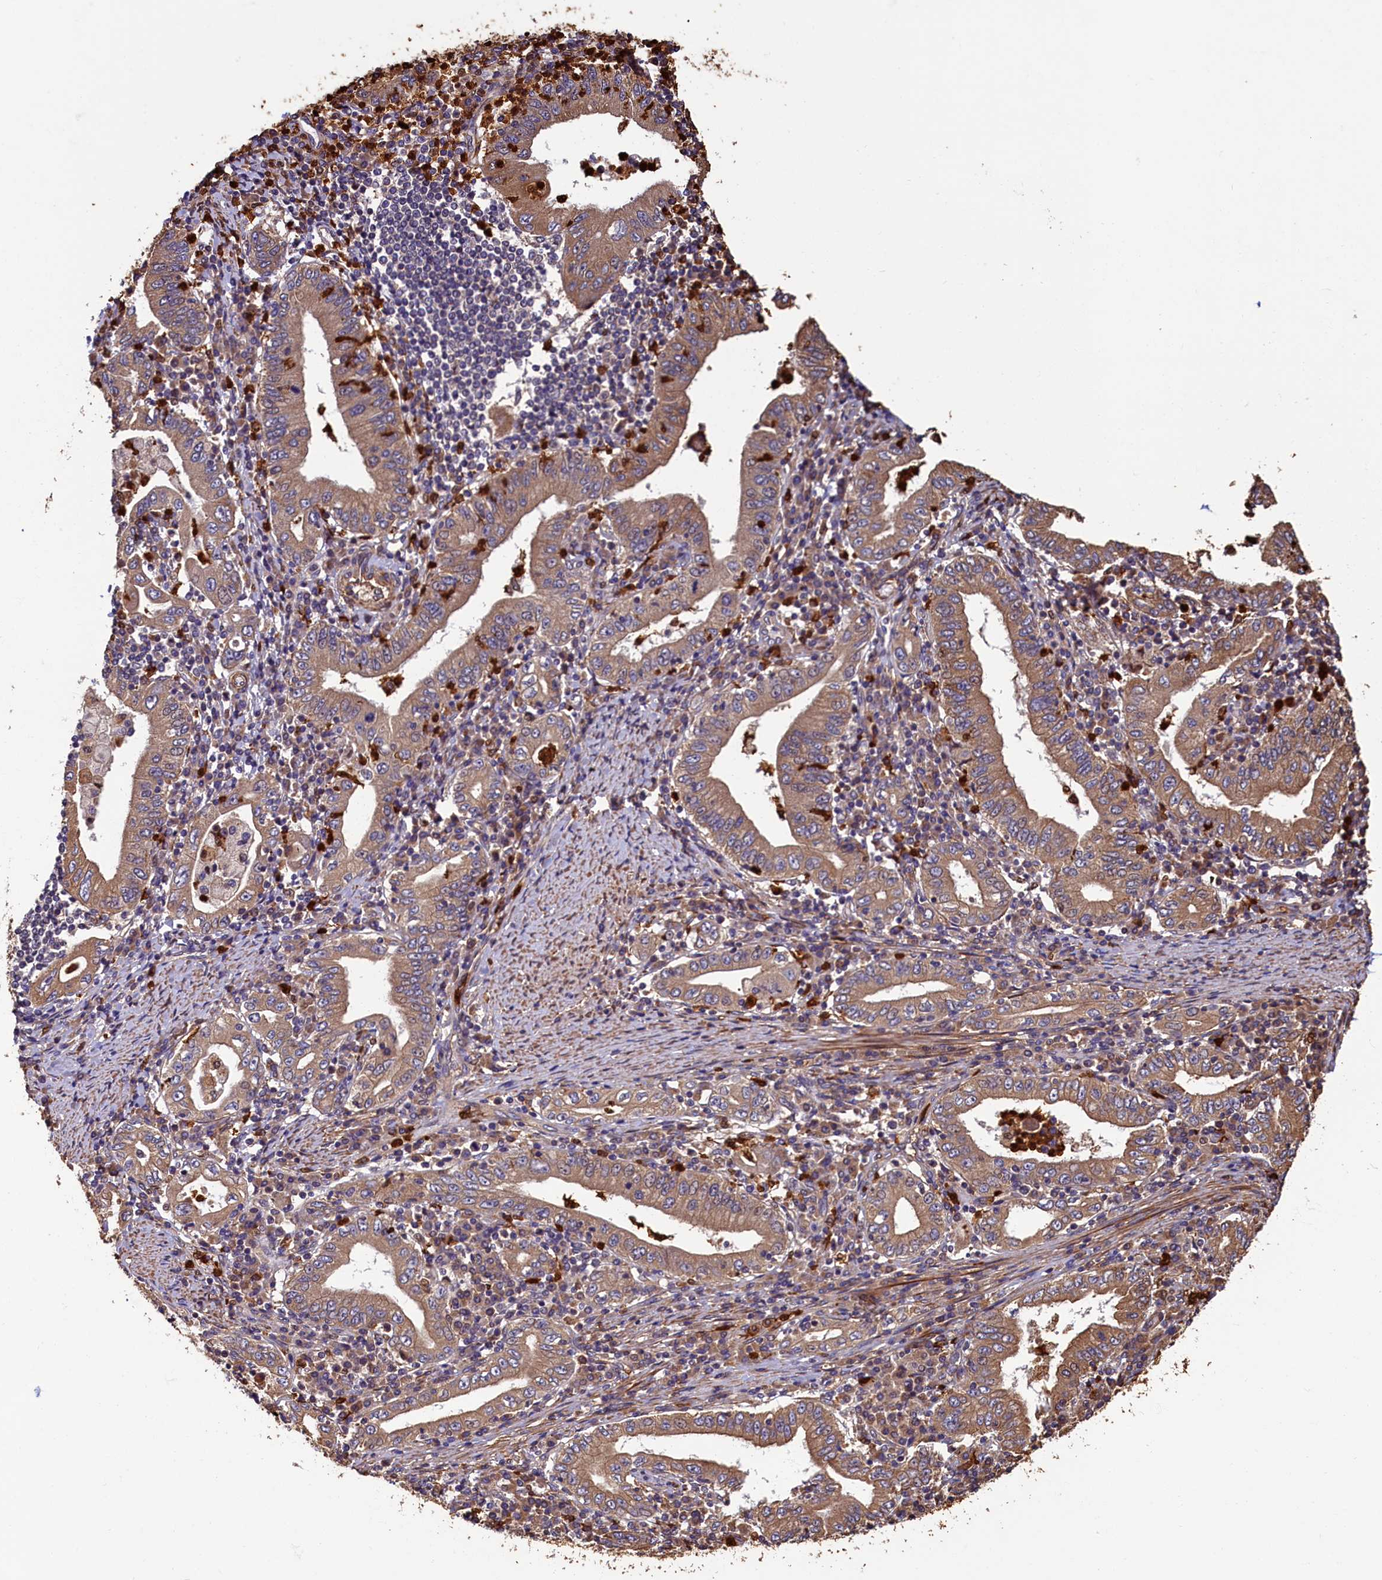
{"staining": {"intensity": "moderate", "quantity": ">75%", "location": "cytoplasmic/membranous"}, "tissue": "stomach cancer", "cell_type": "Tumor cells", "image_type": "cancer", "snomed": [{"axis": "morphology", "description": "Normal tissue, NOS"}, {"axis": "morphology", "description": "Adenocarcinoma, NOS"}, {"axis": "topography", "description": "Esophagus"}, {"axis": "topography", "description": "Stomach, upper"}, {"axis": "topography", "description": "Peripheral nerve tissue"}], "caption": "Adenocarcinoma (stomach) tissue reveals moderate cytoplasmic/membranous expression in approximately >75% of tumor cells The staining was performed using DAB to visualize the protein expression in brown, while the nuclei were stained in blue with hematoxylin (Magnification: 20x).", "gene": "CCDC102B", "patient": {"sex": "male", "age": 62}}